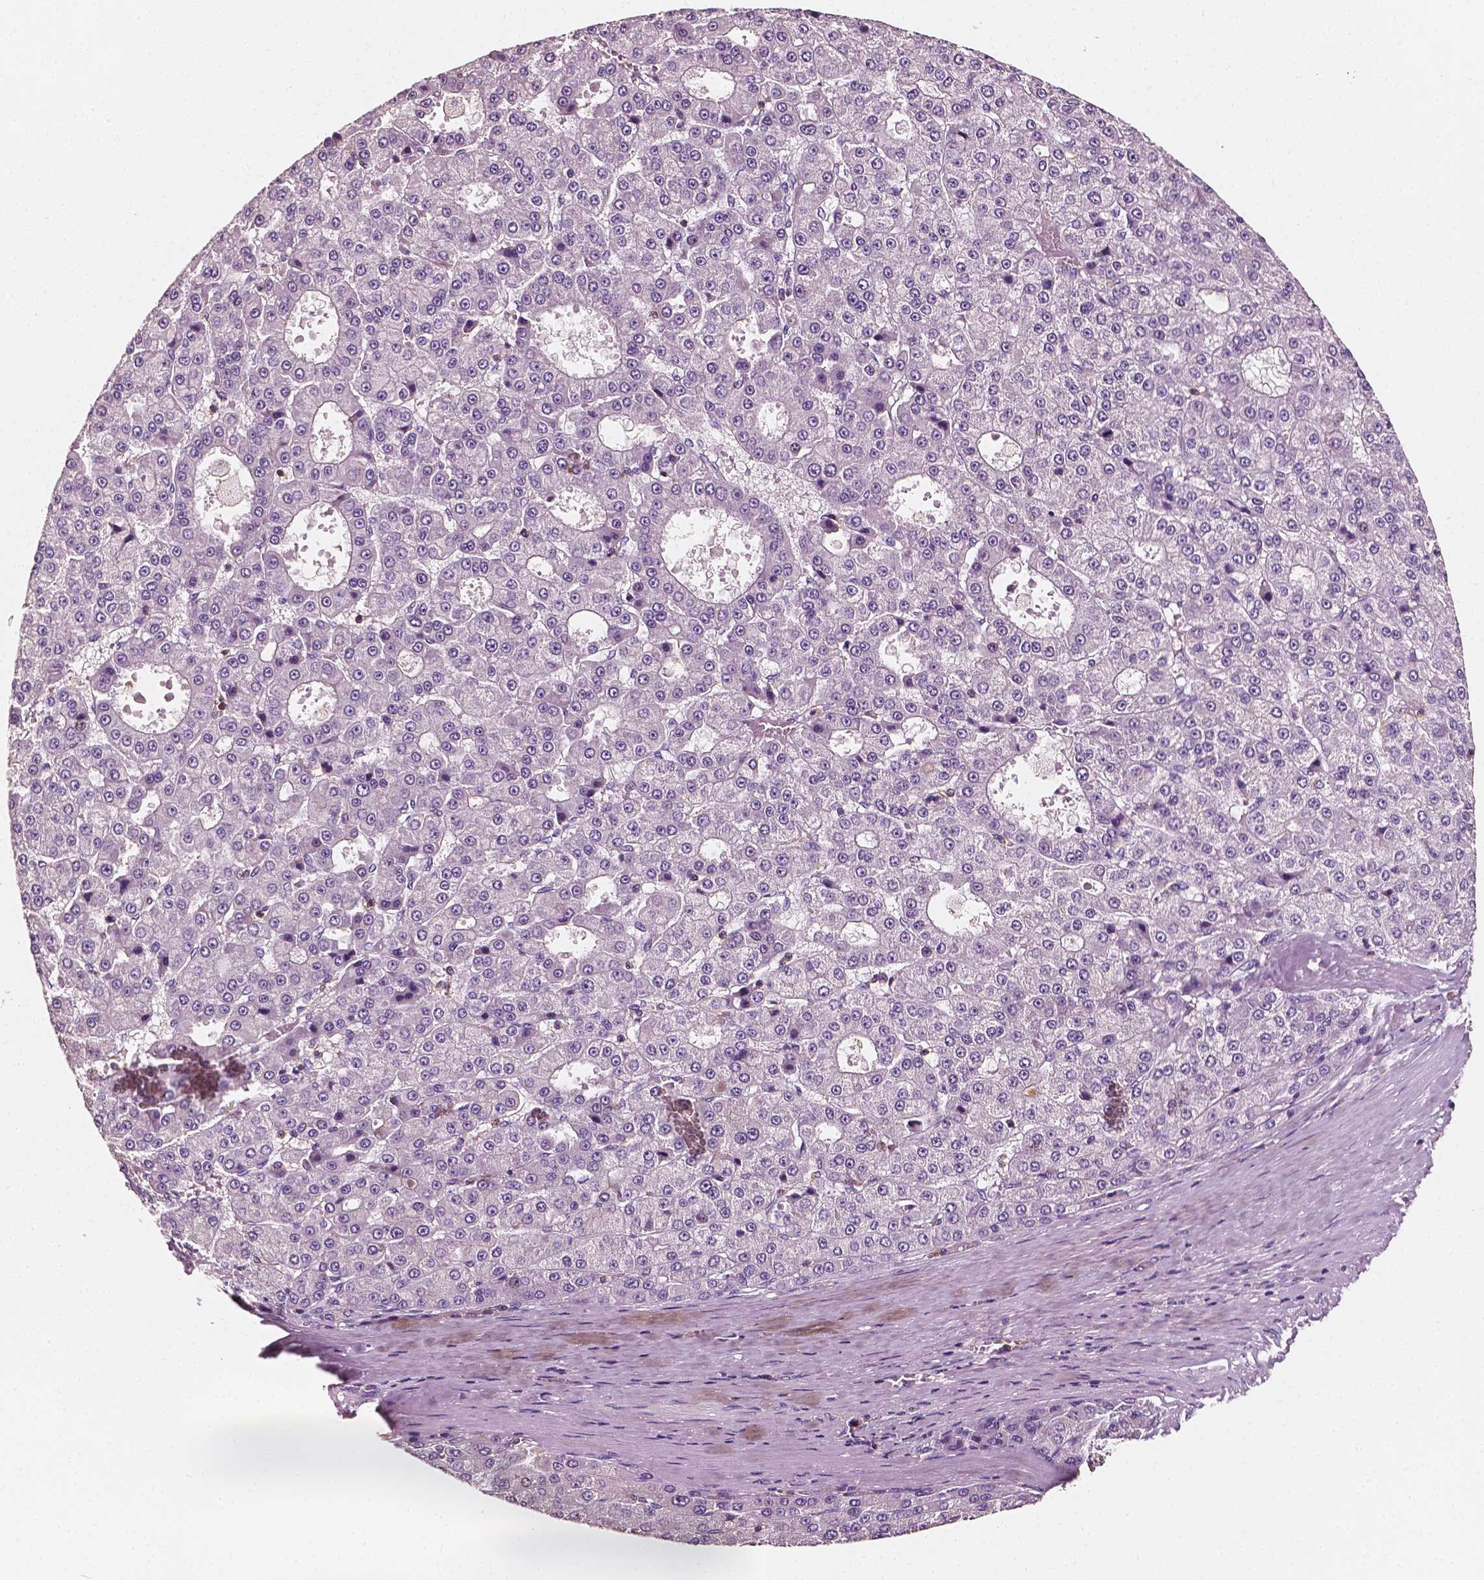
{"staining": {"intensity": "negative", "quantity": "none", "location": "none"}, "tissue": "liver cancer", "cell_type": "Tumor cells", "image_type": "cancer", "snomed": [{"axis": "morphology", "description": "Carcinoma, Hepatocellular, NOS"}, {"axis": "topography", "description": "Liver"}], "caption": "This micrograph is of liver hepatocellular carcinoma stained with IHC to label a protein in brown with the nuclei are counter-stained blue. There is no expression in tumor cells.", "gene": "PTPRC", "patient": {"sex": "male", "age": 70}}